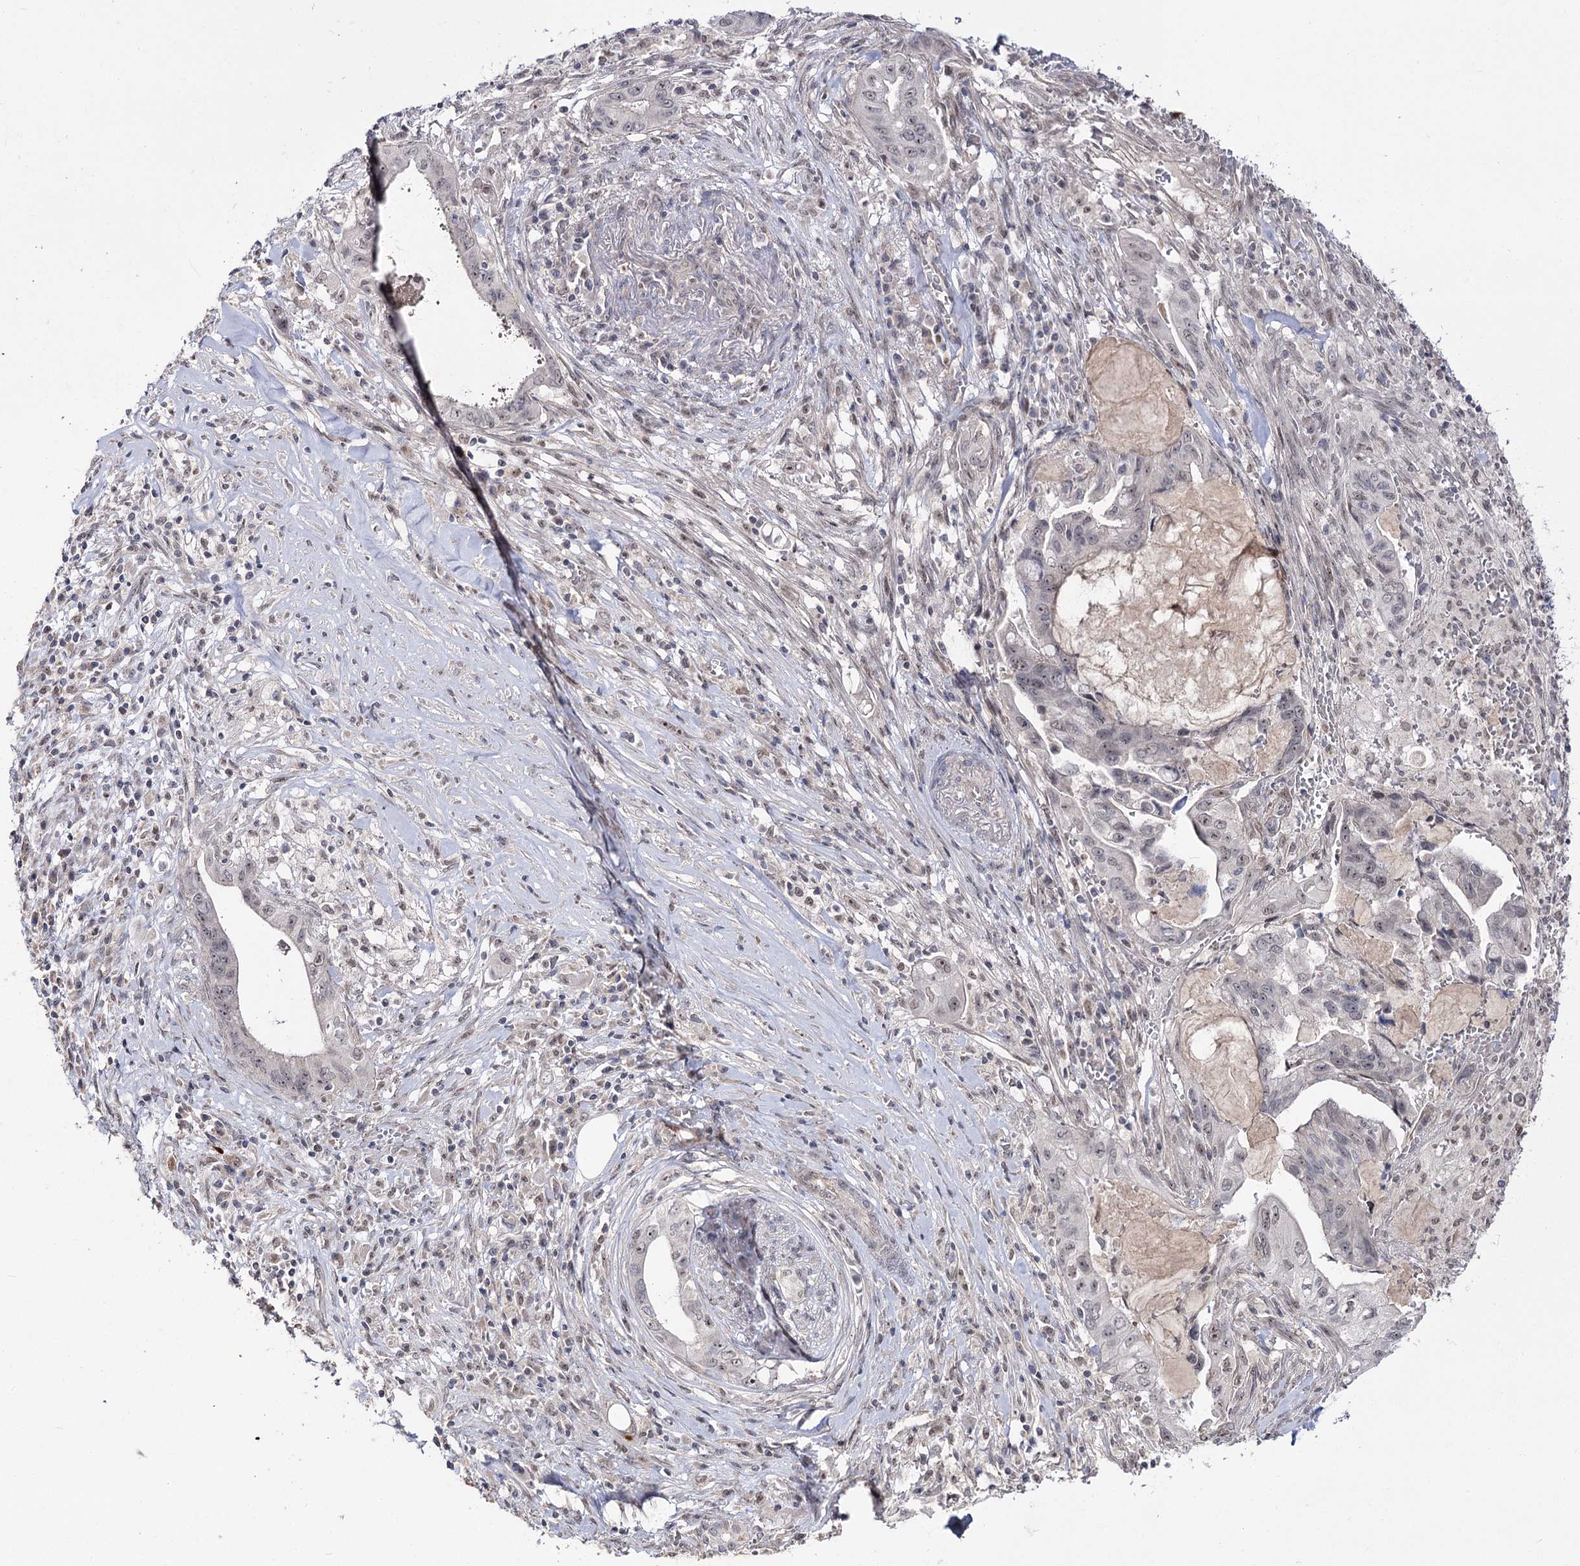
{"staining": {"intensity": "negative", "quantity": "none", "location": "none"}, "tissue": "pancreatic cancer", "cell_type": "Tumor cells", "image_type": "cancer", "snomed": [{"axis": "morphology", "description": "Adenocarcinoma, NOS"}, {"axis": "topography", "description": "Pancreas"}], "caption": "This is a image of immunohistochemistry staining of pancreatic cancer (adenocarcinoma), which shows no expression in tumor cells.", "gene": "RRP9", "patient": {"sex": "female", "age": 73}}